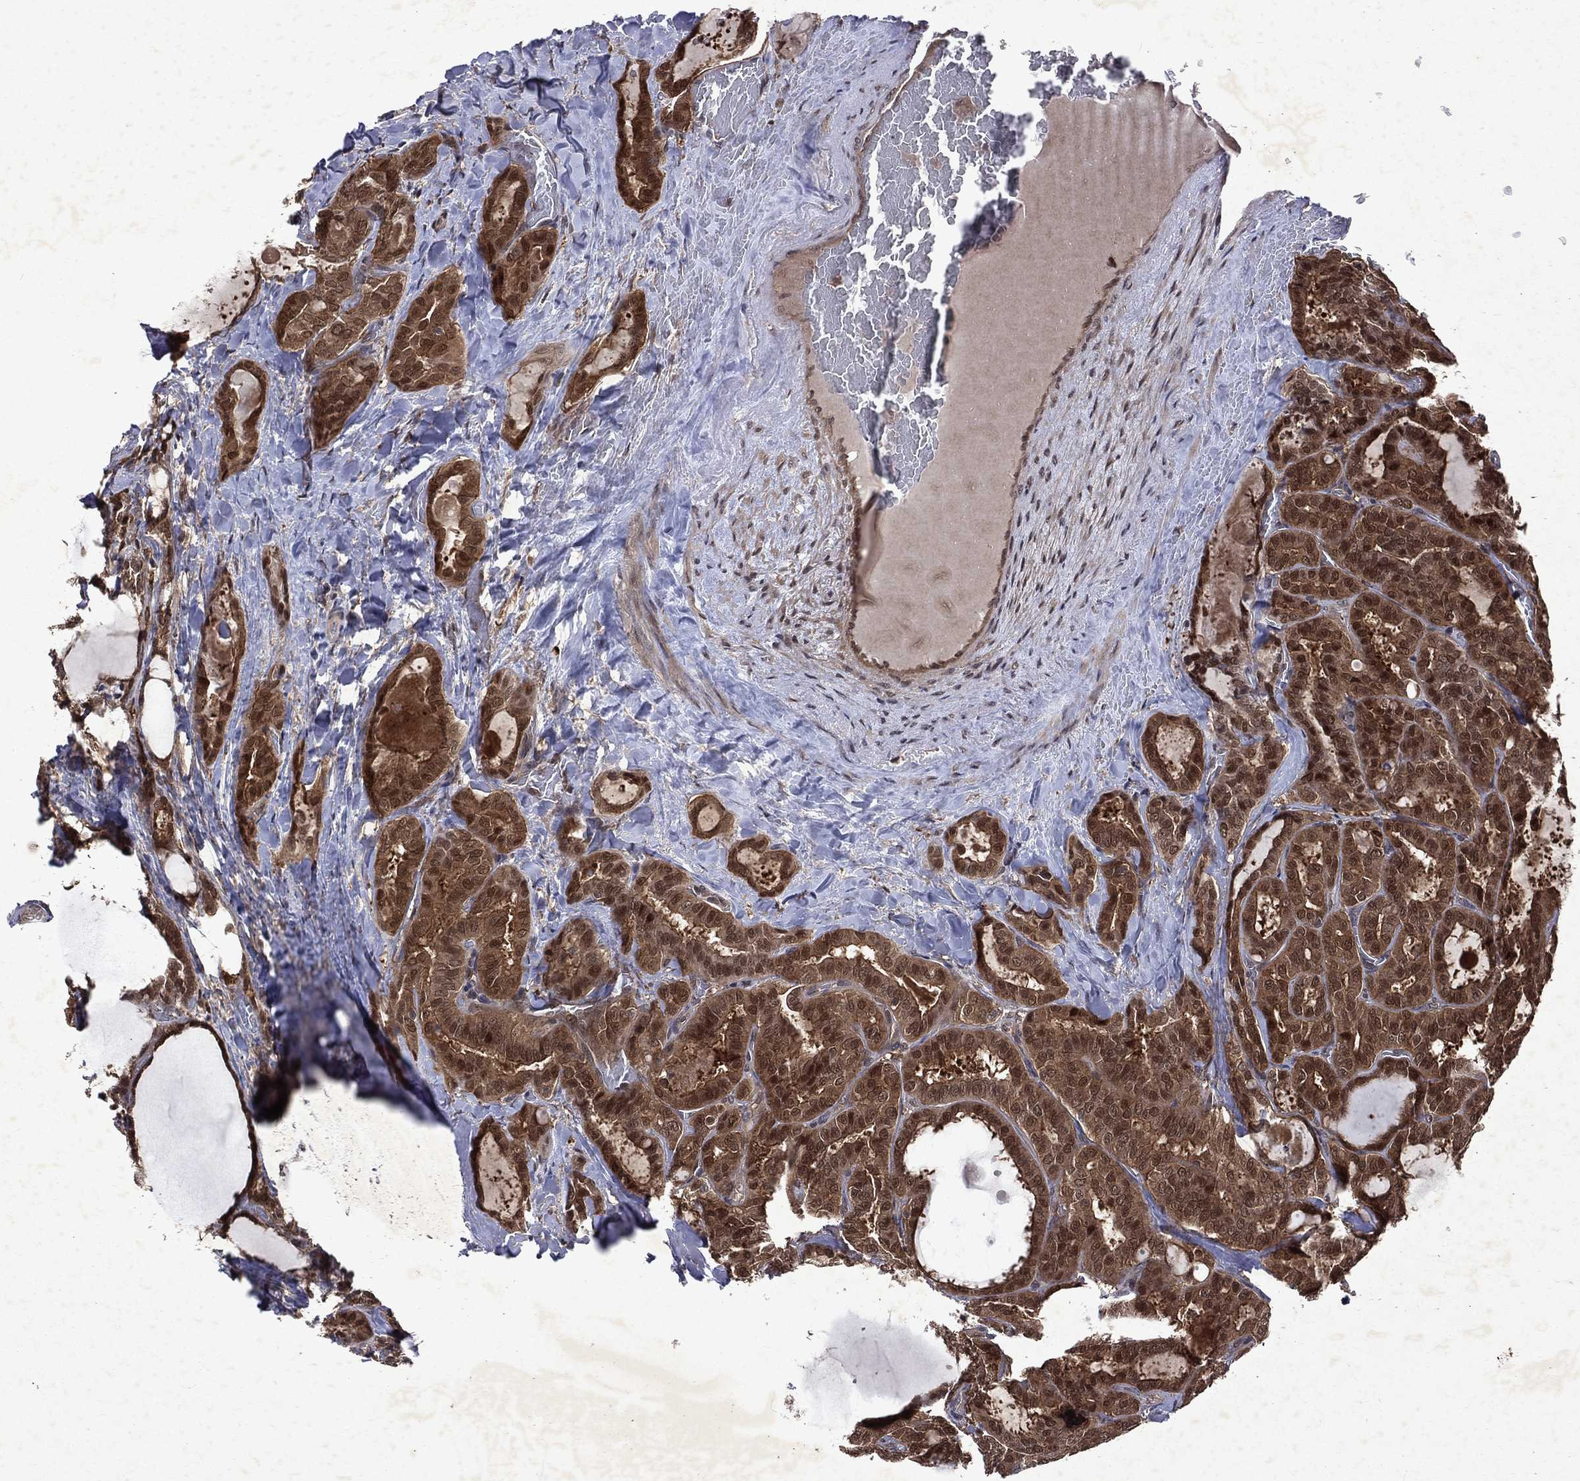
{"staining": {"intensity": "moderate", "quantity": ">75%", "location": "cytoplasmic/membranous,nuclear"}, "tissue": "thyroid cancer", "cell_type": "Tumor cells", "image_type": "cancer", "snomed": [{"axis": "morphology", "description": "Papillary adenocarcinoma, NOS"}, {"axis": "topography", "description": "Thyroid gland"}], "caption": "This histopathology image exhibits immunohistochemistry (IHC) staining of thyroid cancer (papillary adenocarcinoma), with medium moderate cytoplasmic/membranous and nuclear expression in about >75% of tumor cells.", "gene": "MTAP", "patient": {"sex": "female", "age": 39}}